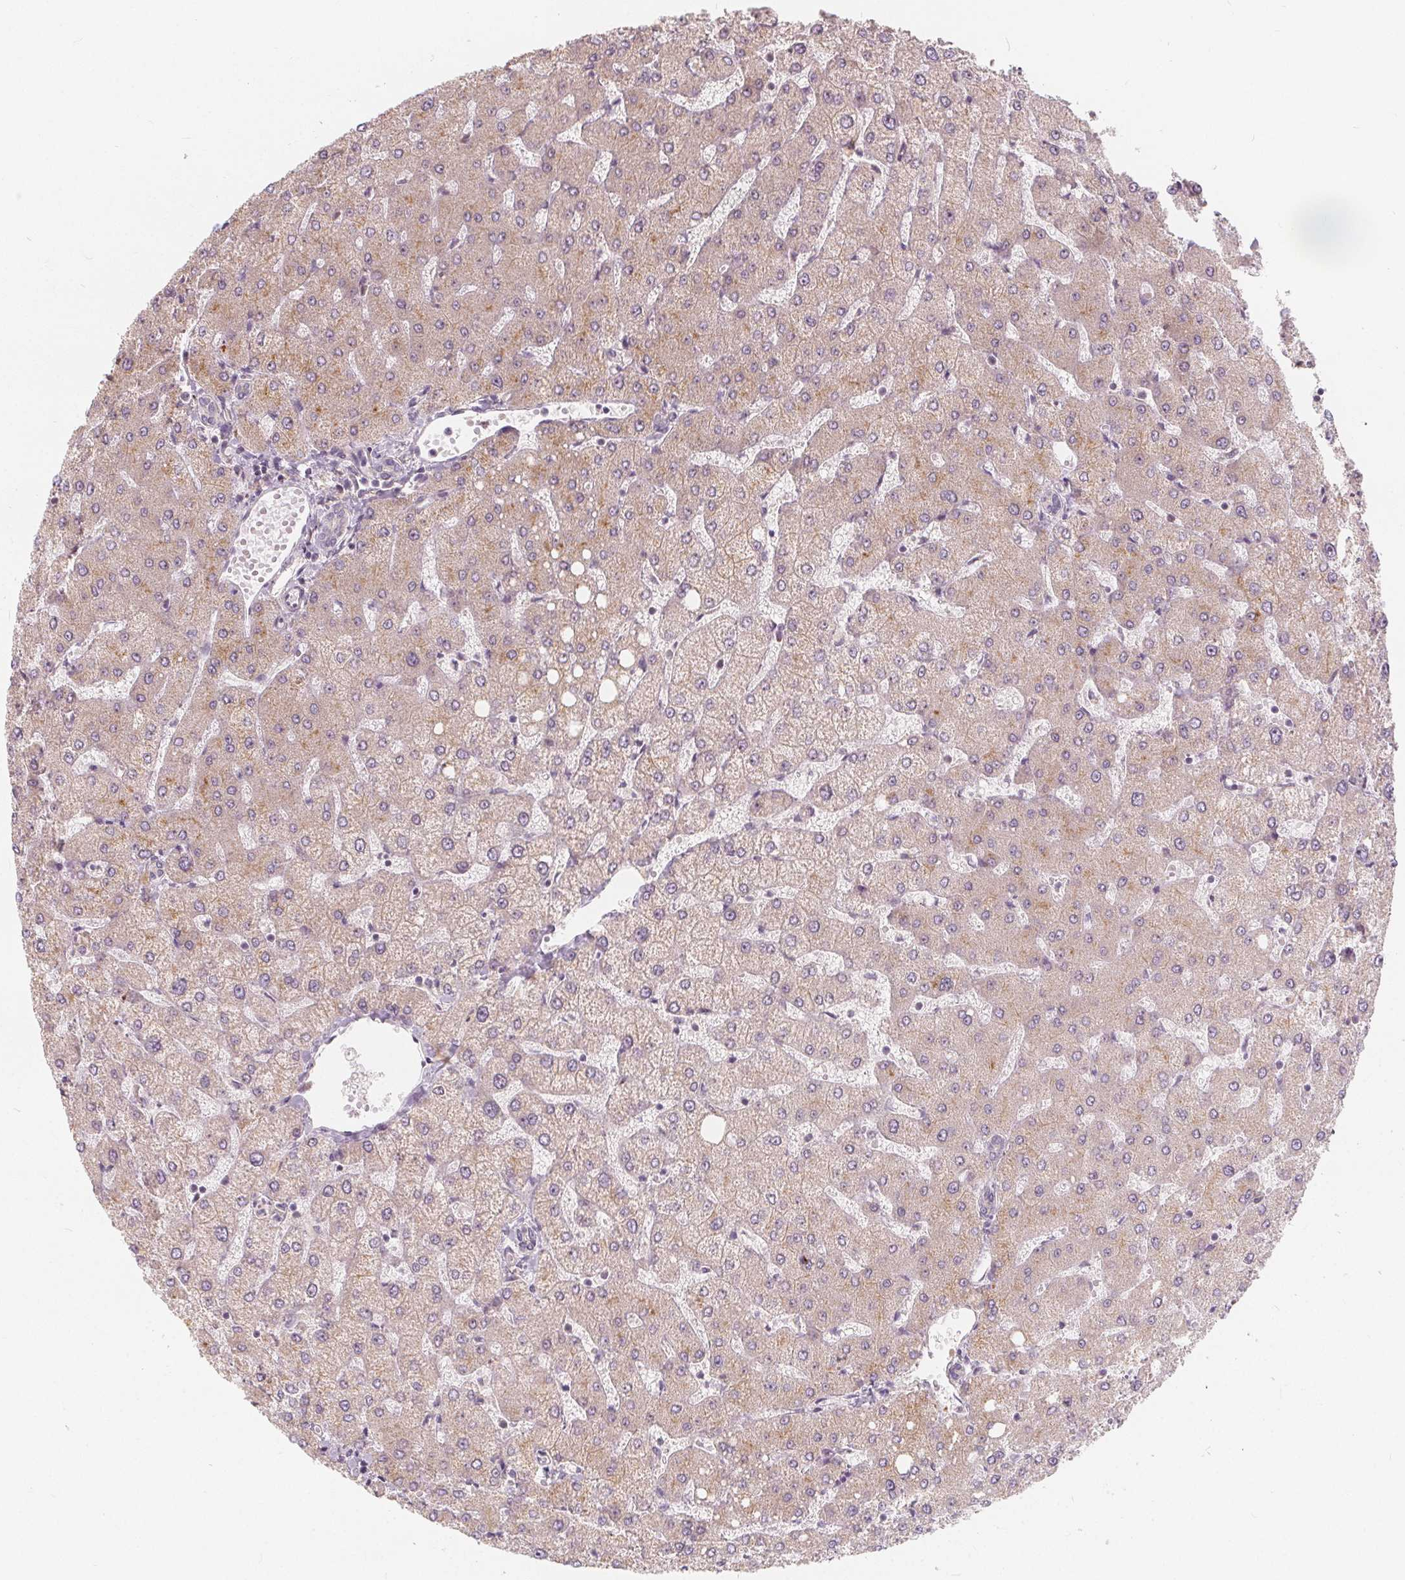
{"staining": {"intensity": "negative", "quantity": "none", "location": "none"}, "tissue": "liver", "cell_type": "Cholangiocytes", "image_type": "normal", "snomed": [{"axis": "morphology", "description": "Normal tissue, NOS"}, {"axis": "topography", "description": "Liver"}], "caption": "There is no significant expression in cholangiocytes of liver.", "gene": "DRC3", "patient": {"sex": "female", "age": 54}}